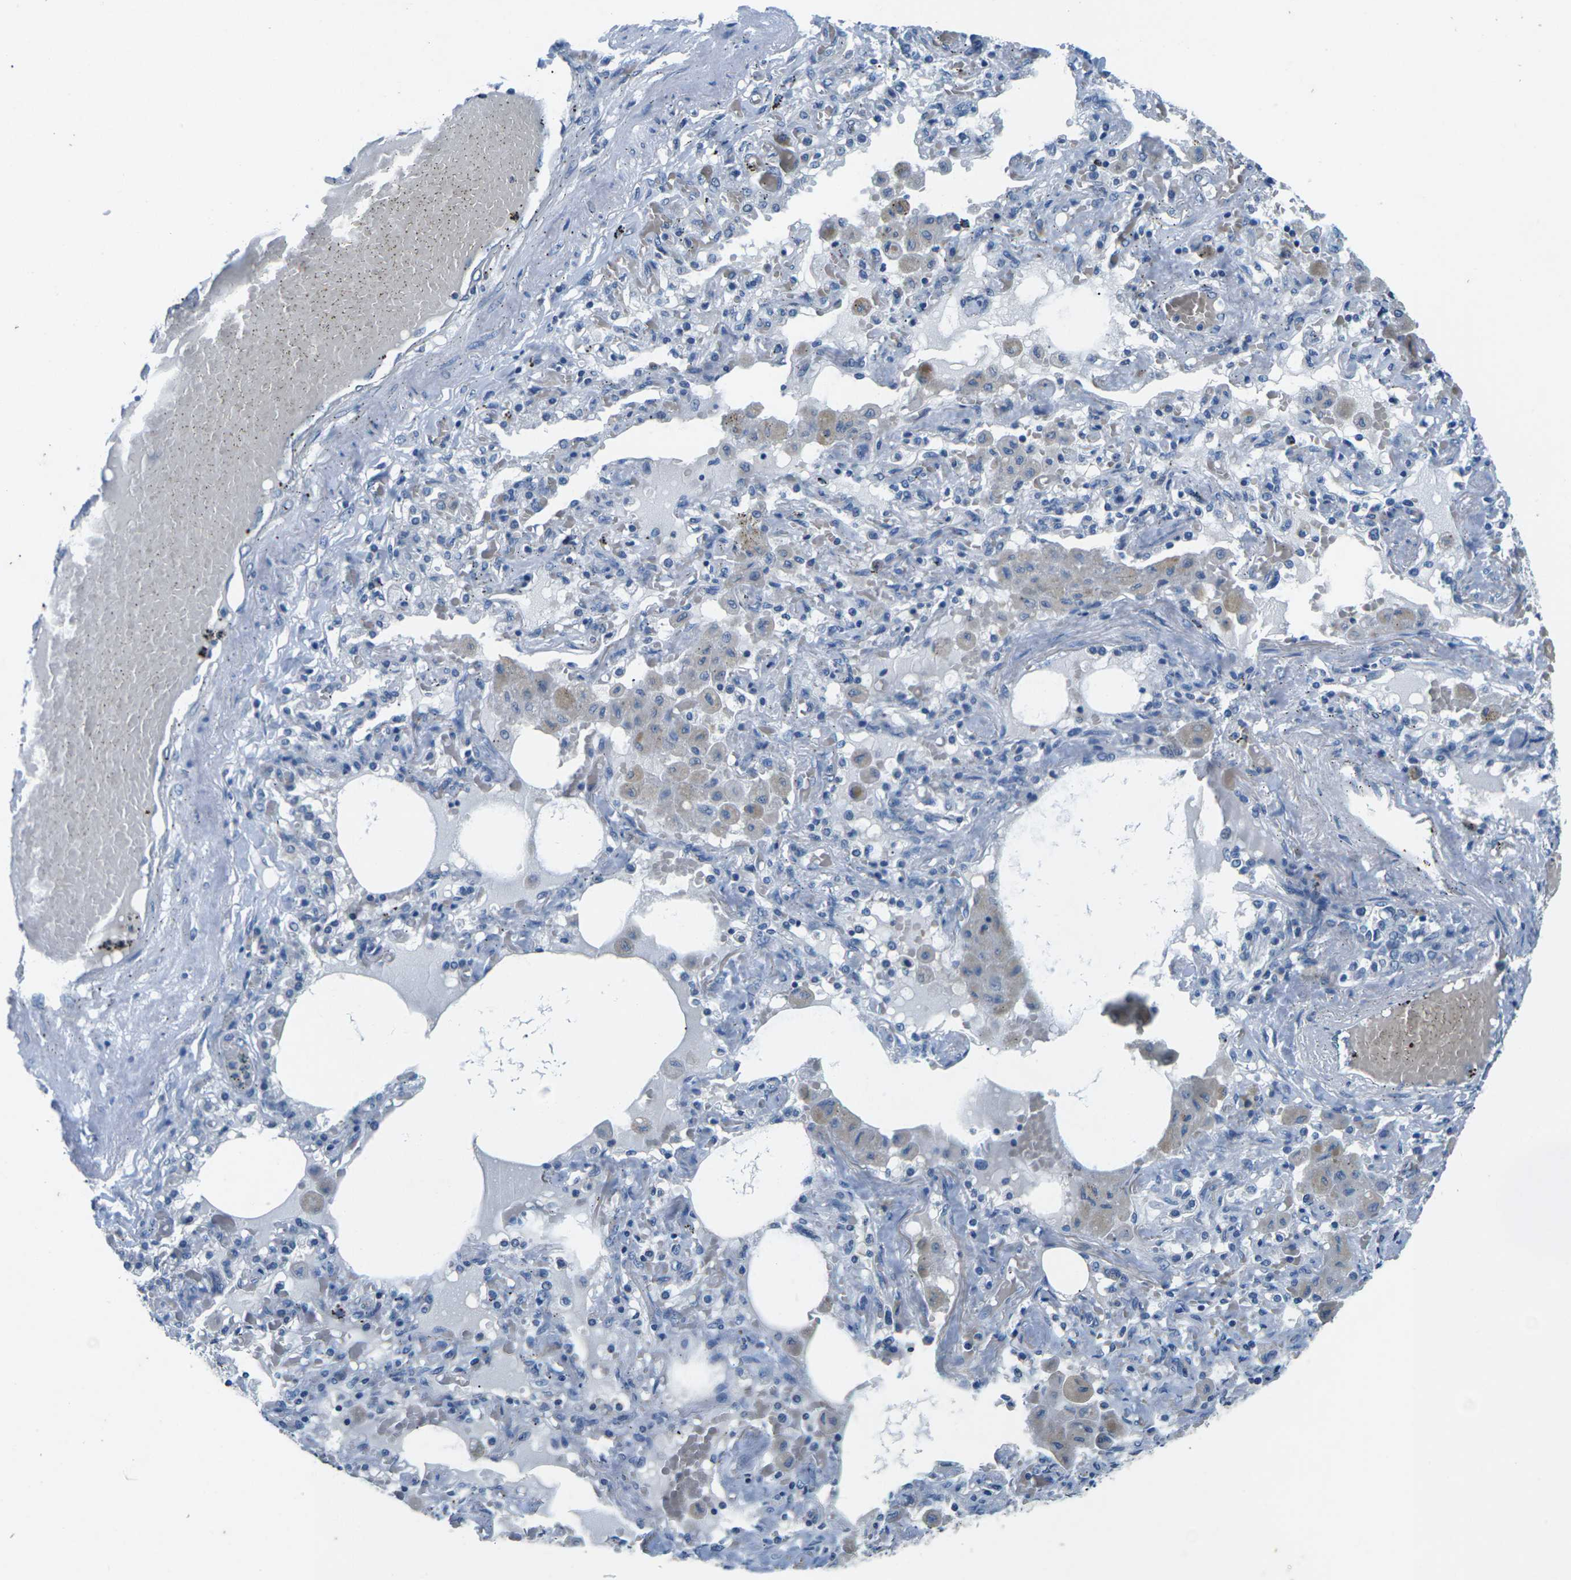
{"staining": {"intensity": "negative", "quantity": "none", "location": "none"}, "tissue": "lung cancer", "cell_type": "Tumor cells", "image_type": "cancer", "snomed": [{"axis": "morphology", "description": "Squamous cell carcinoma, NOS"}, {"axis": "topography", "description": "Lung"}], "caption": "Protein analysis of squamous cell carcinoma (lung) shows no significant staining in tumor cells. (Brightfield microscopy of DAB IHC at high magnification).", "gene": "UMOD", "patient": {"sex": "female", "age": 47}}